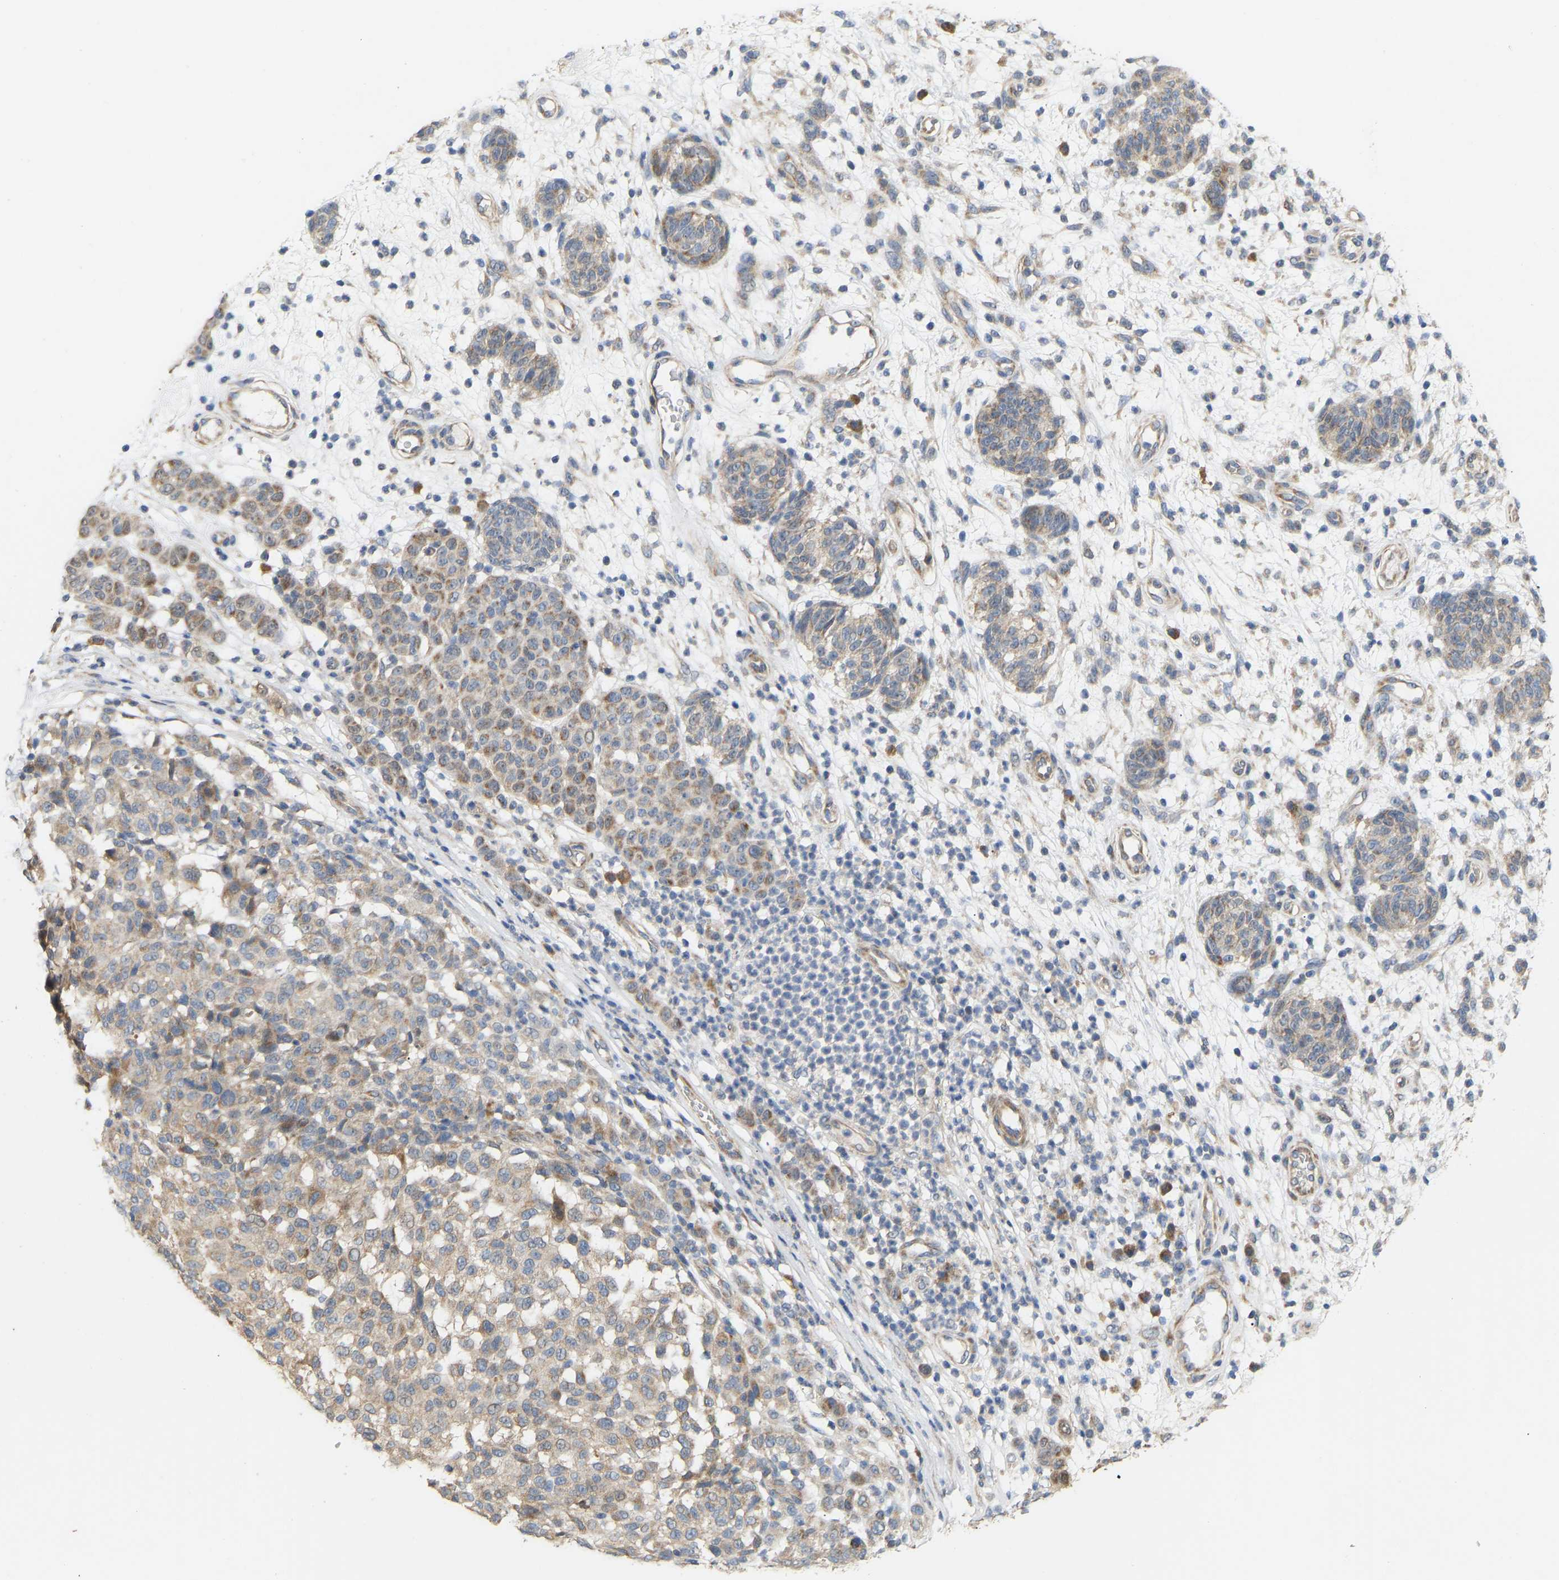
{"staining": {"intensity": "moderate", "quantity": "<25%", "location": "cytoplasmic/membranous"}, "tissue": "melanoma", "cell_type": "Tumor cells", "image_type": "cancer", "snomed": [{"axis": "morphology", "description": "Malignant melanoma, NOS"}, {"axis": "topography", "description": "Skin"}], "caption": "Human malignant melanoma stained with a brown dye displays moderate cytoplasmic/membranous positive expression in about <25% of tumor cells.", "gene": "HACD2", "patient": {"sex": "male", "age": 59}}